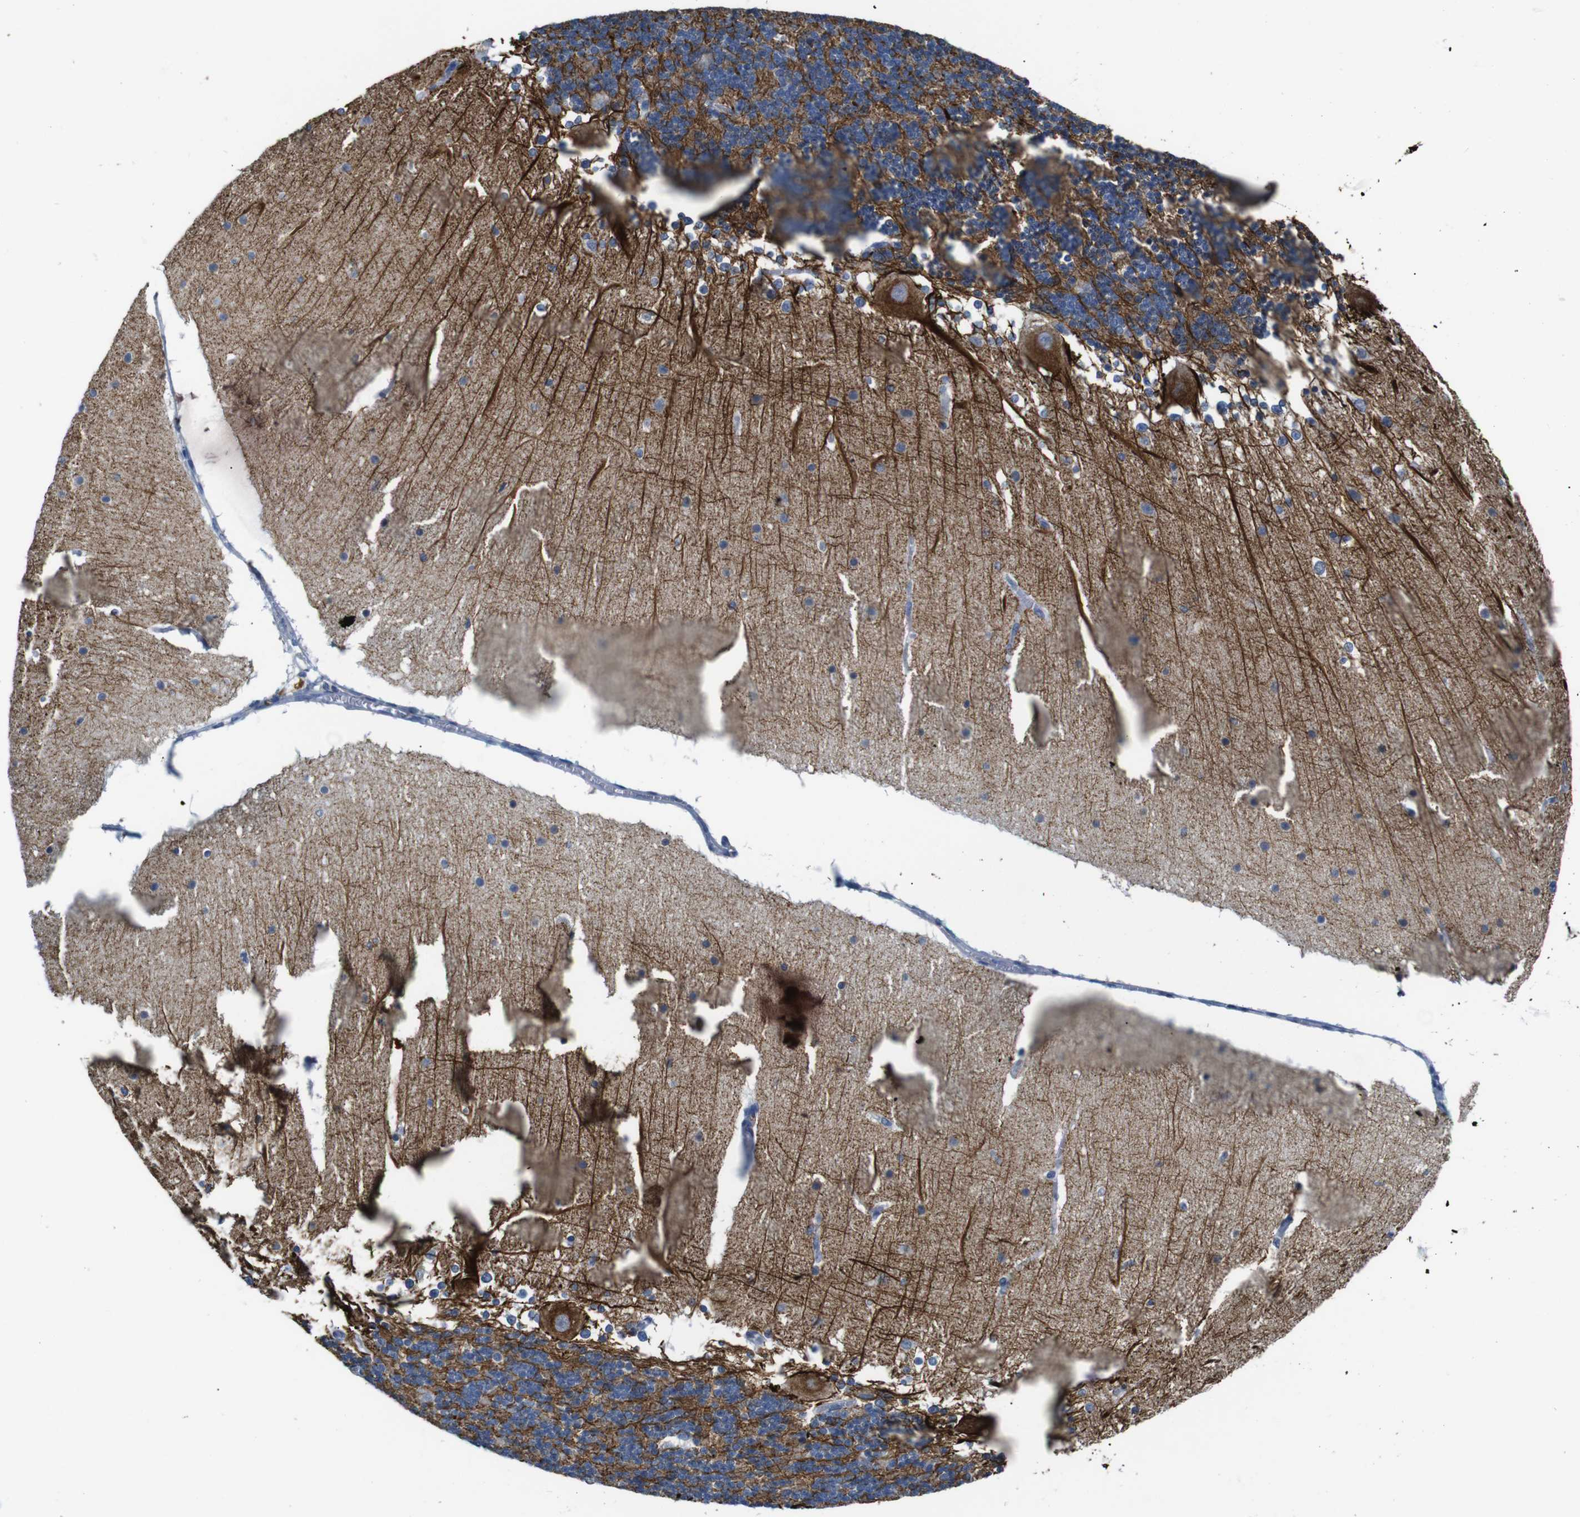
{"staining": {"intensity": "moderate", "quantity": "25%-75%", "location": "cytoplasmic/membranous"}, "tissue": "cerebellum", "cell_type": "Cells in granular layer", "image_type": "normal", "snomed": [{"axis": "morphology", "description": "Normal tissue, NOS"}, {"axis": "topography", "description": "Cerebellum"}], "caption": "Immunohistochemistry (IHC) micrograph of benign cerebellum stained for a protein (brown), which displays medium levels of moderate cytoplasmic/membranous positivity in about 25%-75% of cells in granular layer.", "gene": "ANK3", "patient": {"sex": "female", "age": 19}}